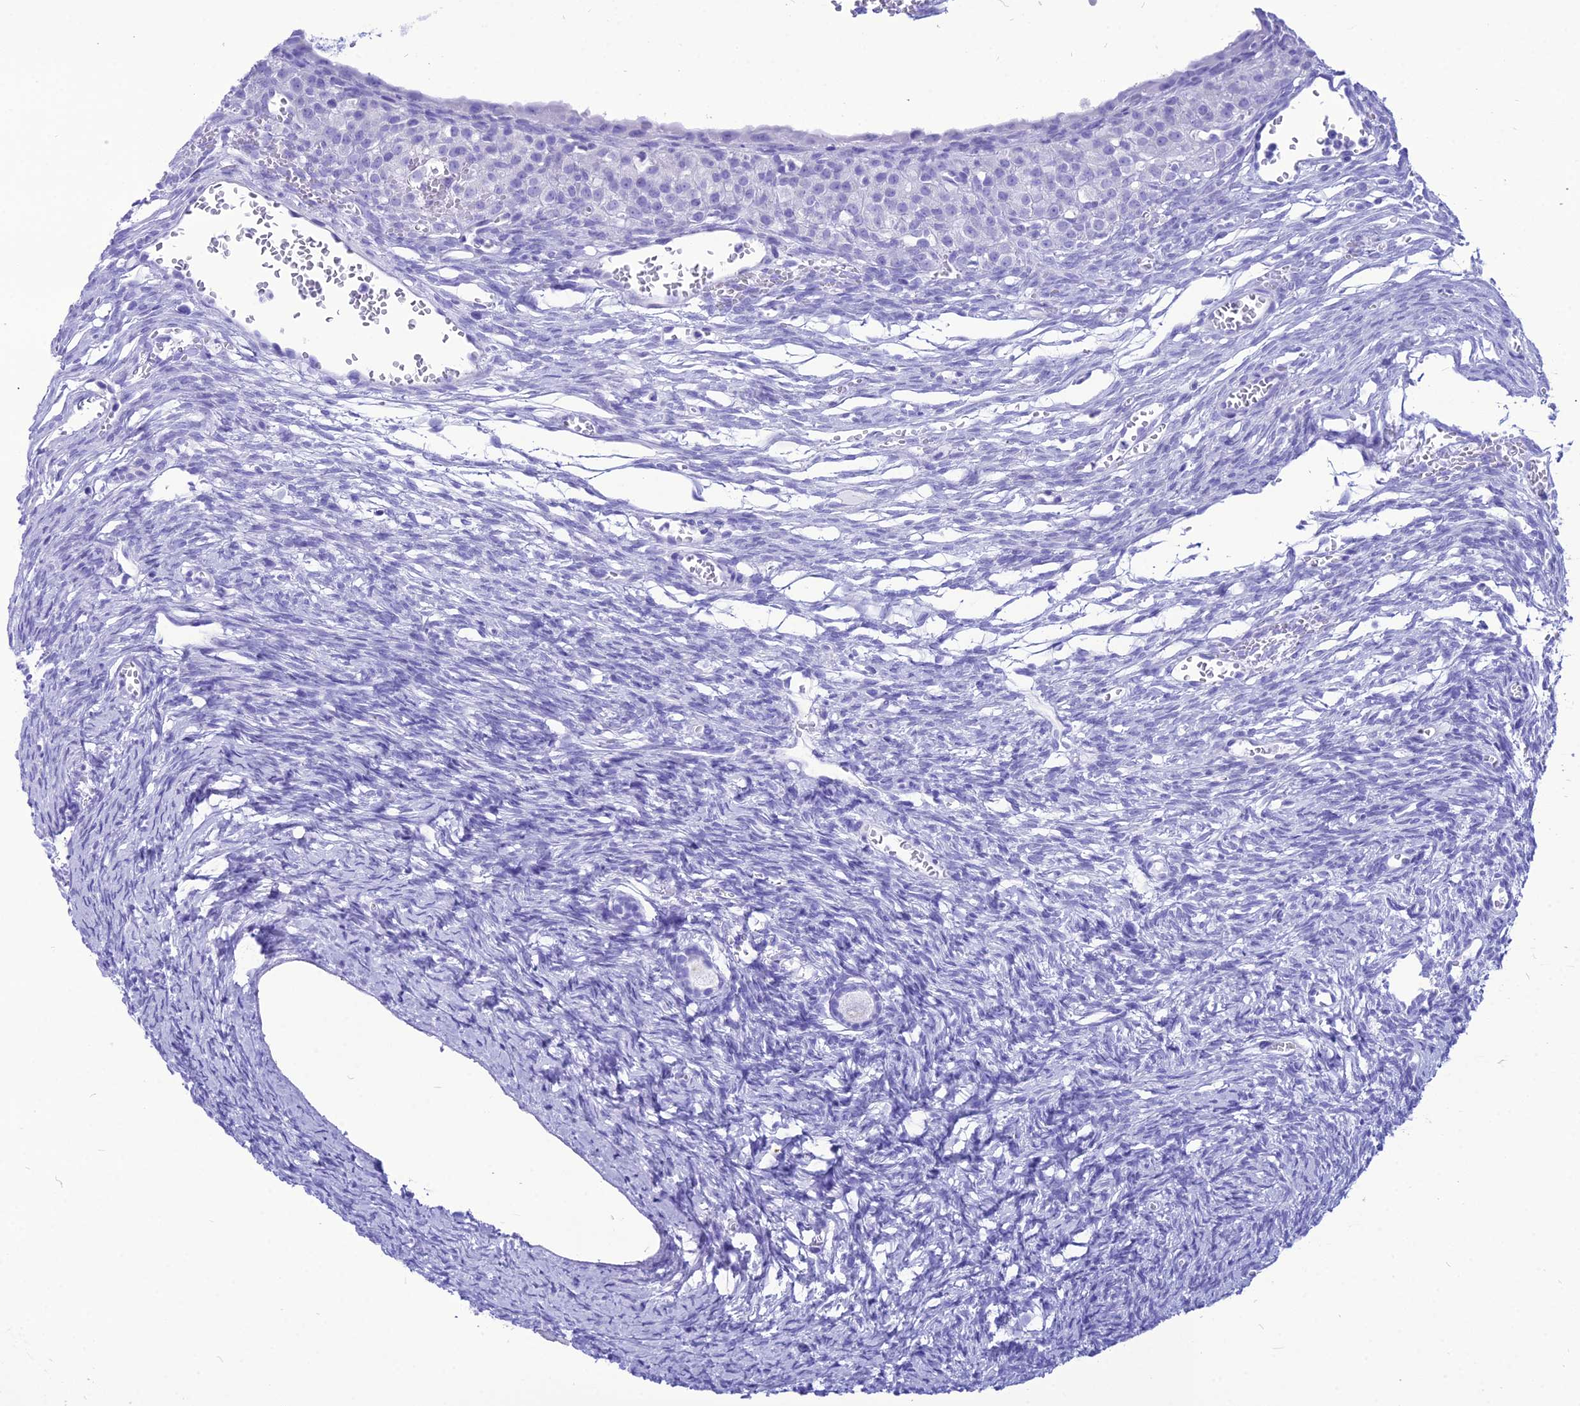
{"staining": {"intensity": "negative", "quantity": "none", "location": "none"}, "tissue": "ovary", "cell_type": "Follicle cells", "image_type": "normal", "snomed": [{"axis": "morphology", "description": "Normal tissue, NOS"}, {"axis": "topography", "description": "Ovary"}], "caption": "Protein analysis of unremarkable ovary displays no significant staining in follicle cells. (DAB (3,3'-diaminobenzidine) immunohistochemistry (IHC) visualized using brightfield microscopy, high magnification).", "gene": "PNMA5", "patient": {"sex": "female", "age": 39}}